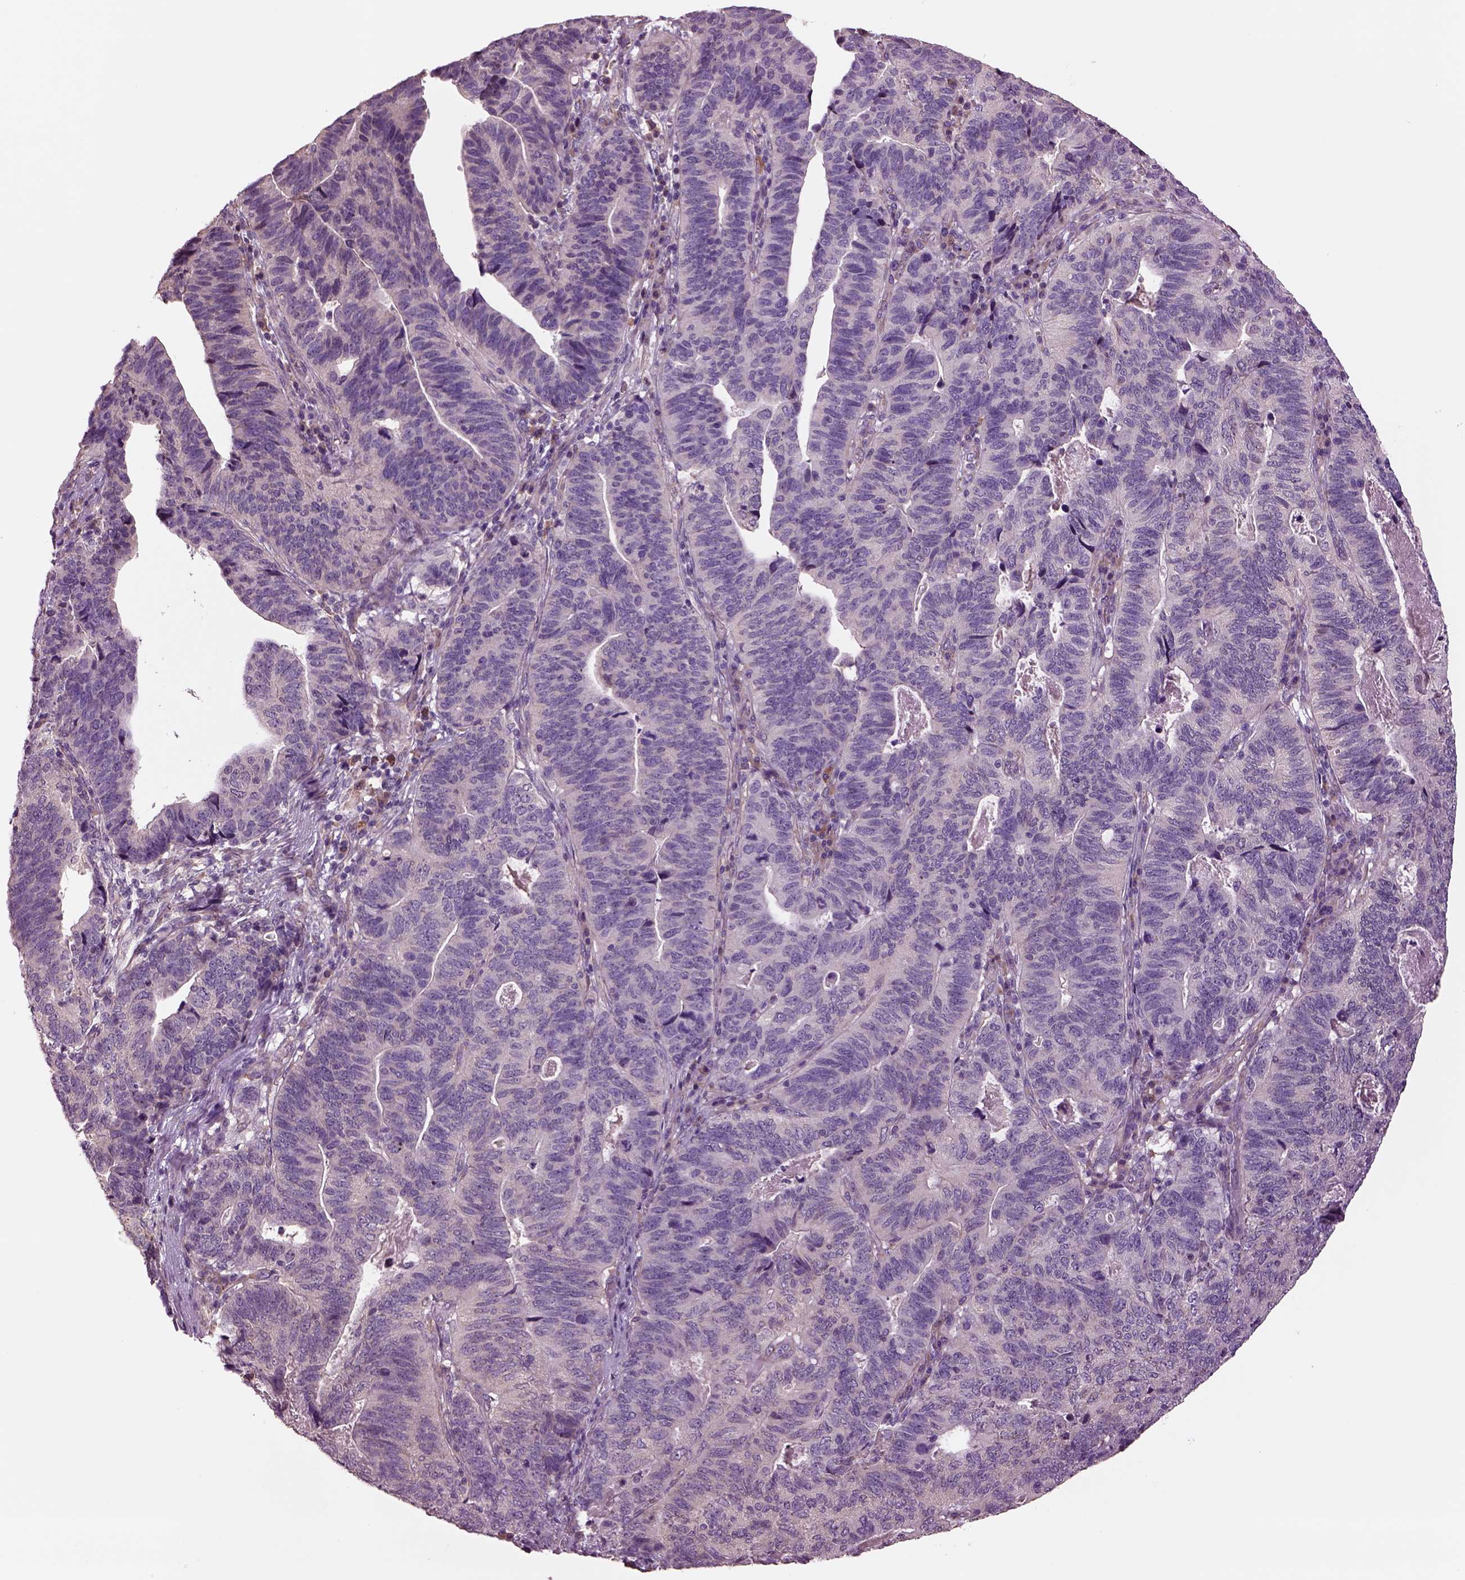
{"staining": {"intensity": "negative", "quantity": "none", "location": "none"}, "tissue": "stomach cancer", "cell_type": "Tumor cells", "image_type": "cancer", "snomed": [{"axis": "morphology", "description": "Adenocarcinoma, NOS"}, {"axis": "topography", "description": "Stomach, upper"}], "caption": "Immunohistochemistry of adenocarcinoma (stomach) exhibits no staining in tumor cells.", "gene": "HTR1B", "patient": {"sex": "female", "age": 67}}